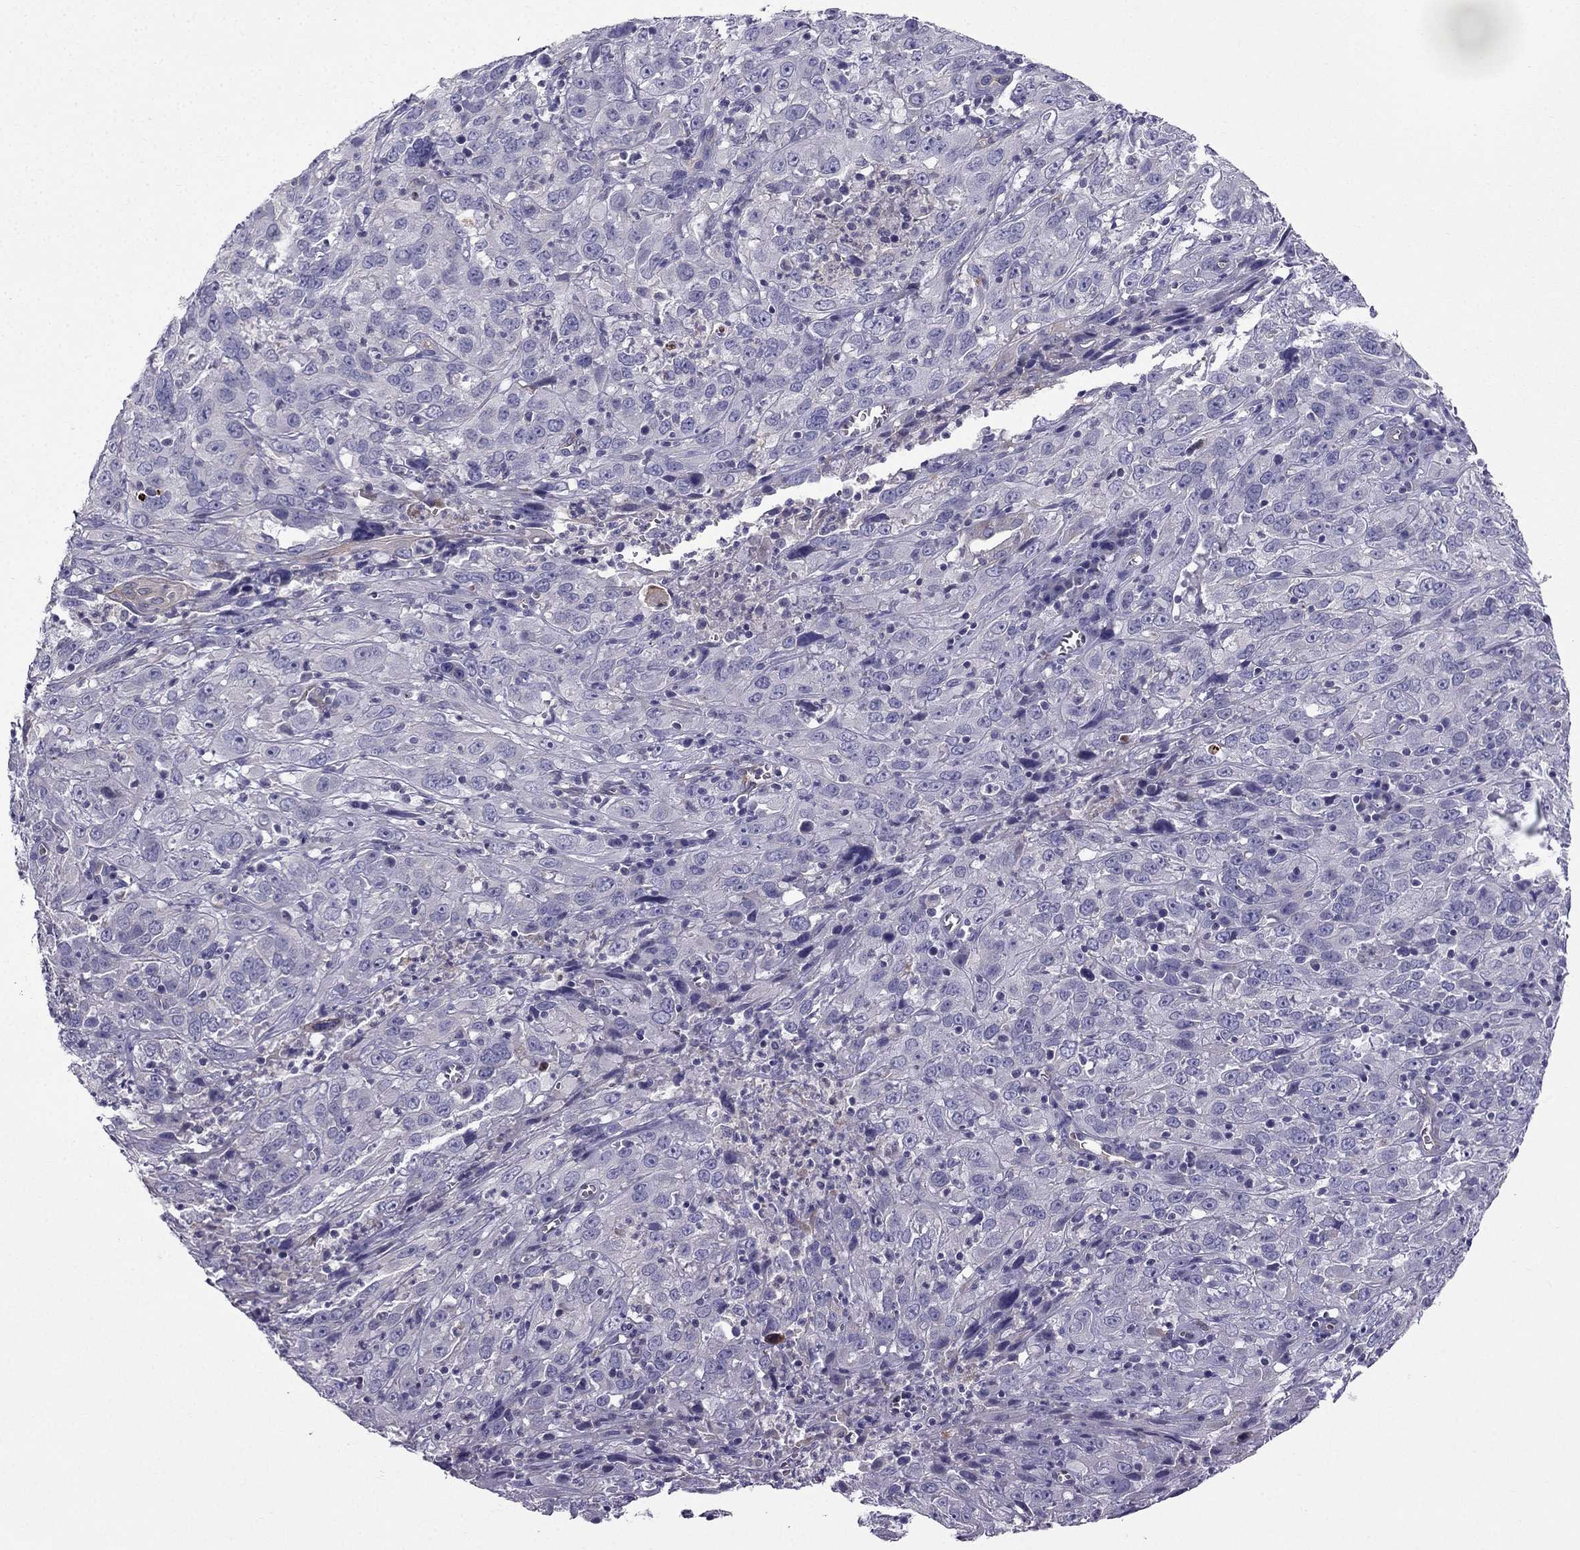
{"staining": {"intensity": "negative", "quantity": "none", "location": "none"}, "tissue": "cervical cancer", "cell_type": "Tumor cells", "image_type": "cancer", "snomed": [{"axis": "morphology", "description": "Squamous cell carcinoma, NOS"}, {"axis": "topography", "description": "Cervix"}], "caption": "IHC photomicrograph of neoplastic tissue: human cervical squamous cell carcinoma stained with DAB reveals no significant protein positivity in tumor cells.", "gene": "SYT5", "patient": {"sex": "female", "age": 32}}